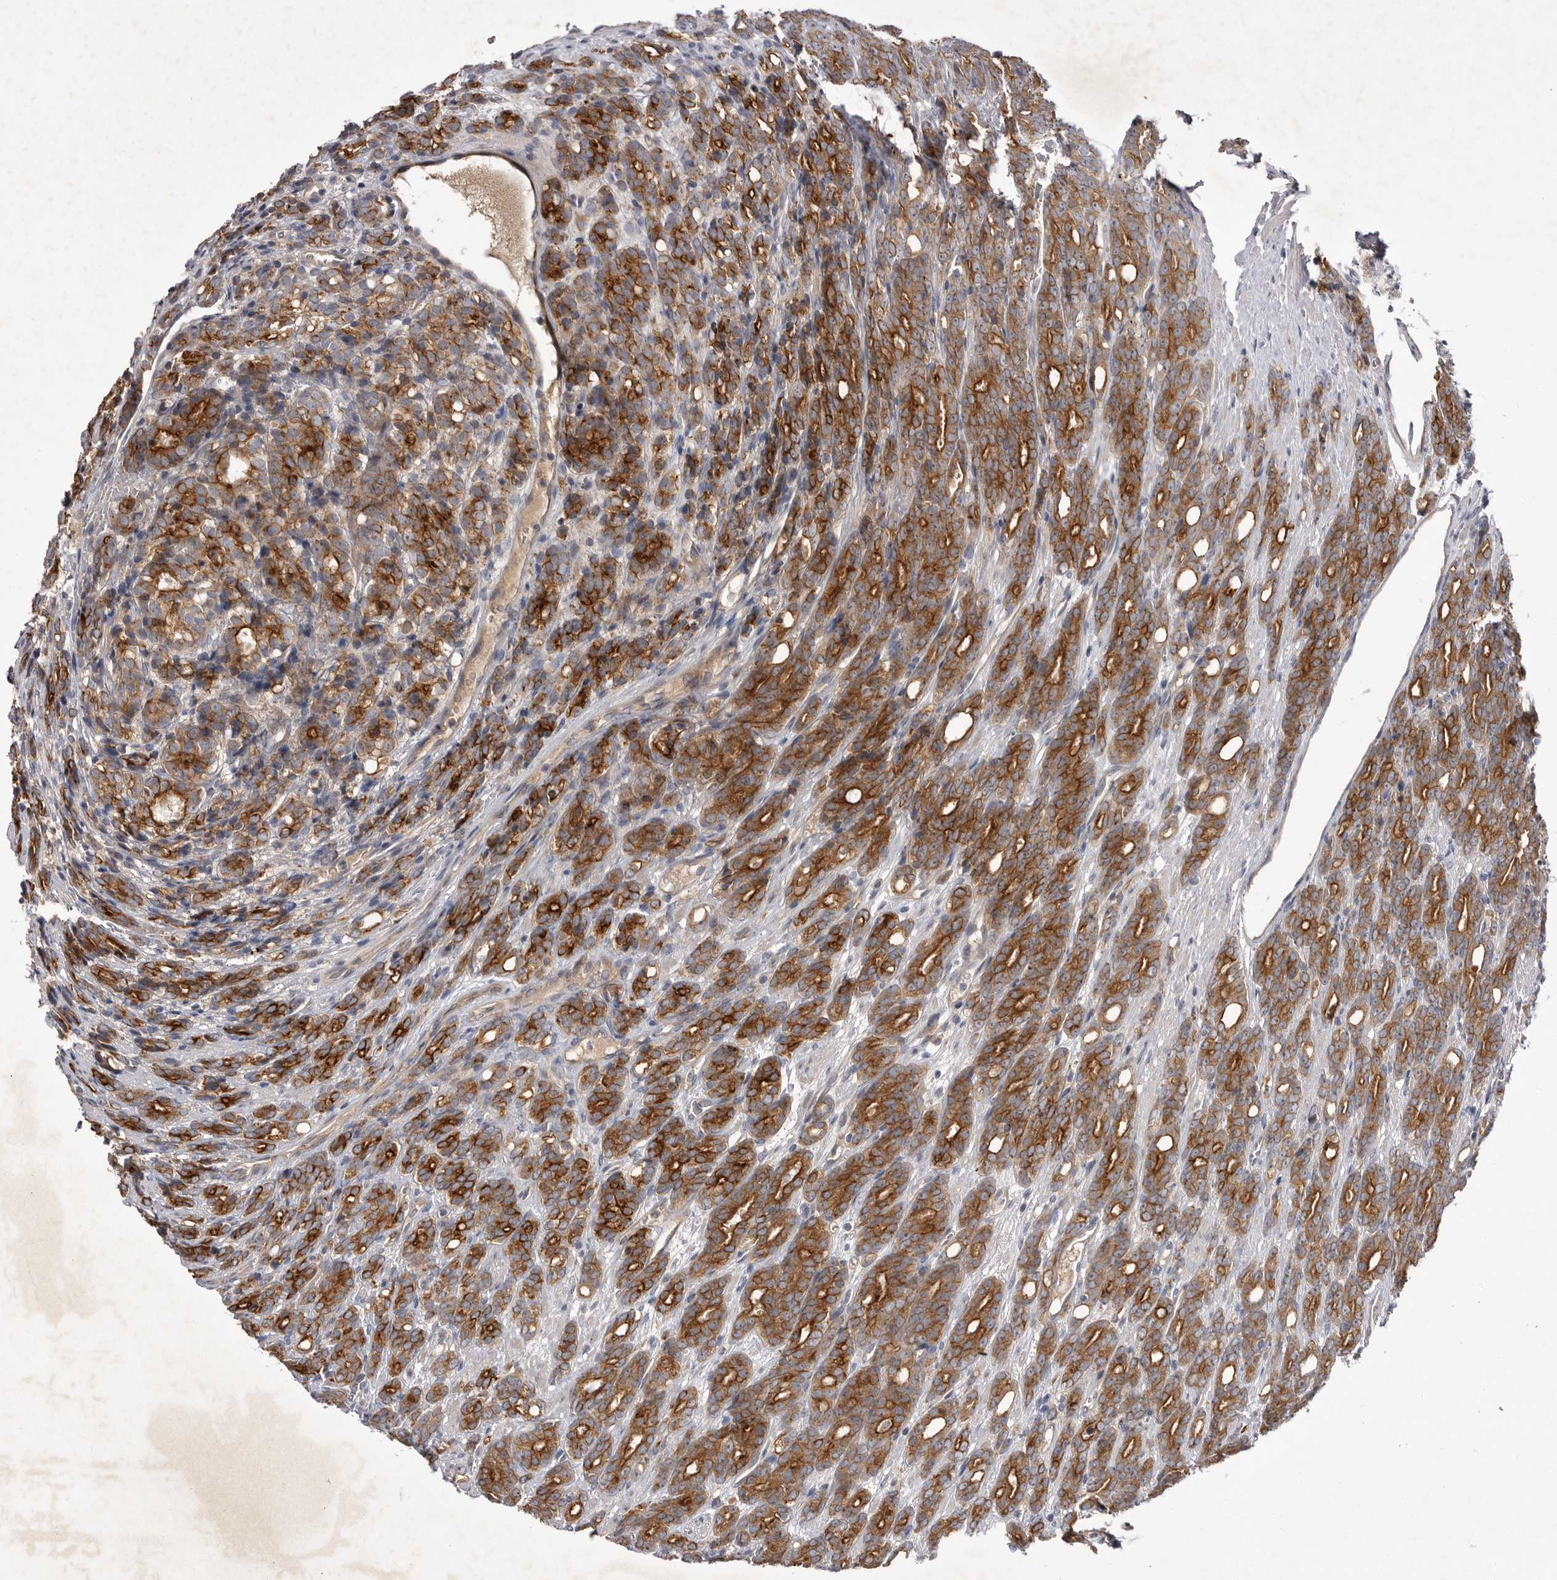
{"staining": {"intensity": "strong", "quantity": ">75%", "location": "cytoplasmic/membranous"}, "tissue": "prostate cancer", "cell_type": "Tumor cells", "image_type": "cancer", "snomed": [{"axis": "morphology", "description": "Adenocarcinoma, High grade"}, {"axis": "topography", "description": "Prostate"}], "caption": "Immunohistochemical staining of prostate cancer (high-grade adenocarcinoma) shows high levels of strong cytoplasmic/membranous protein expression in approximately >75% of tumor cells.", "gene": "DHDDS", "patient": {"sex": "male", "age": 62}}